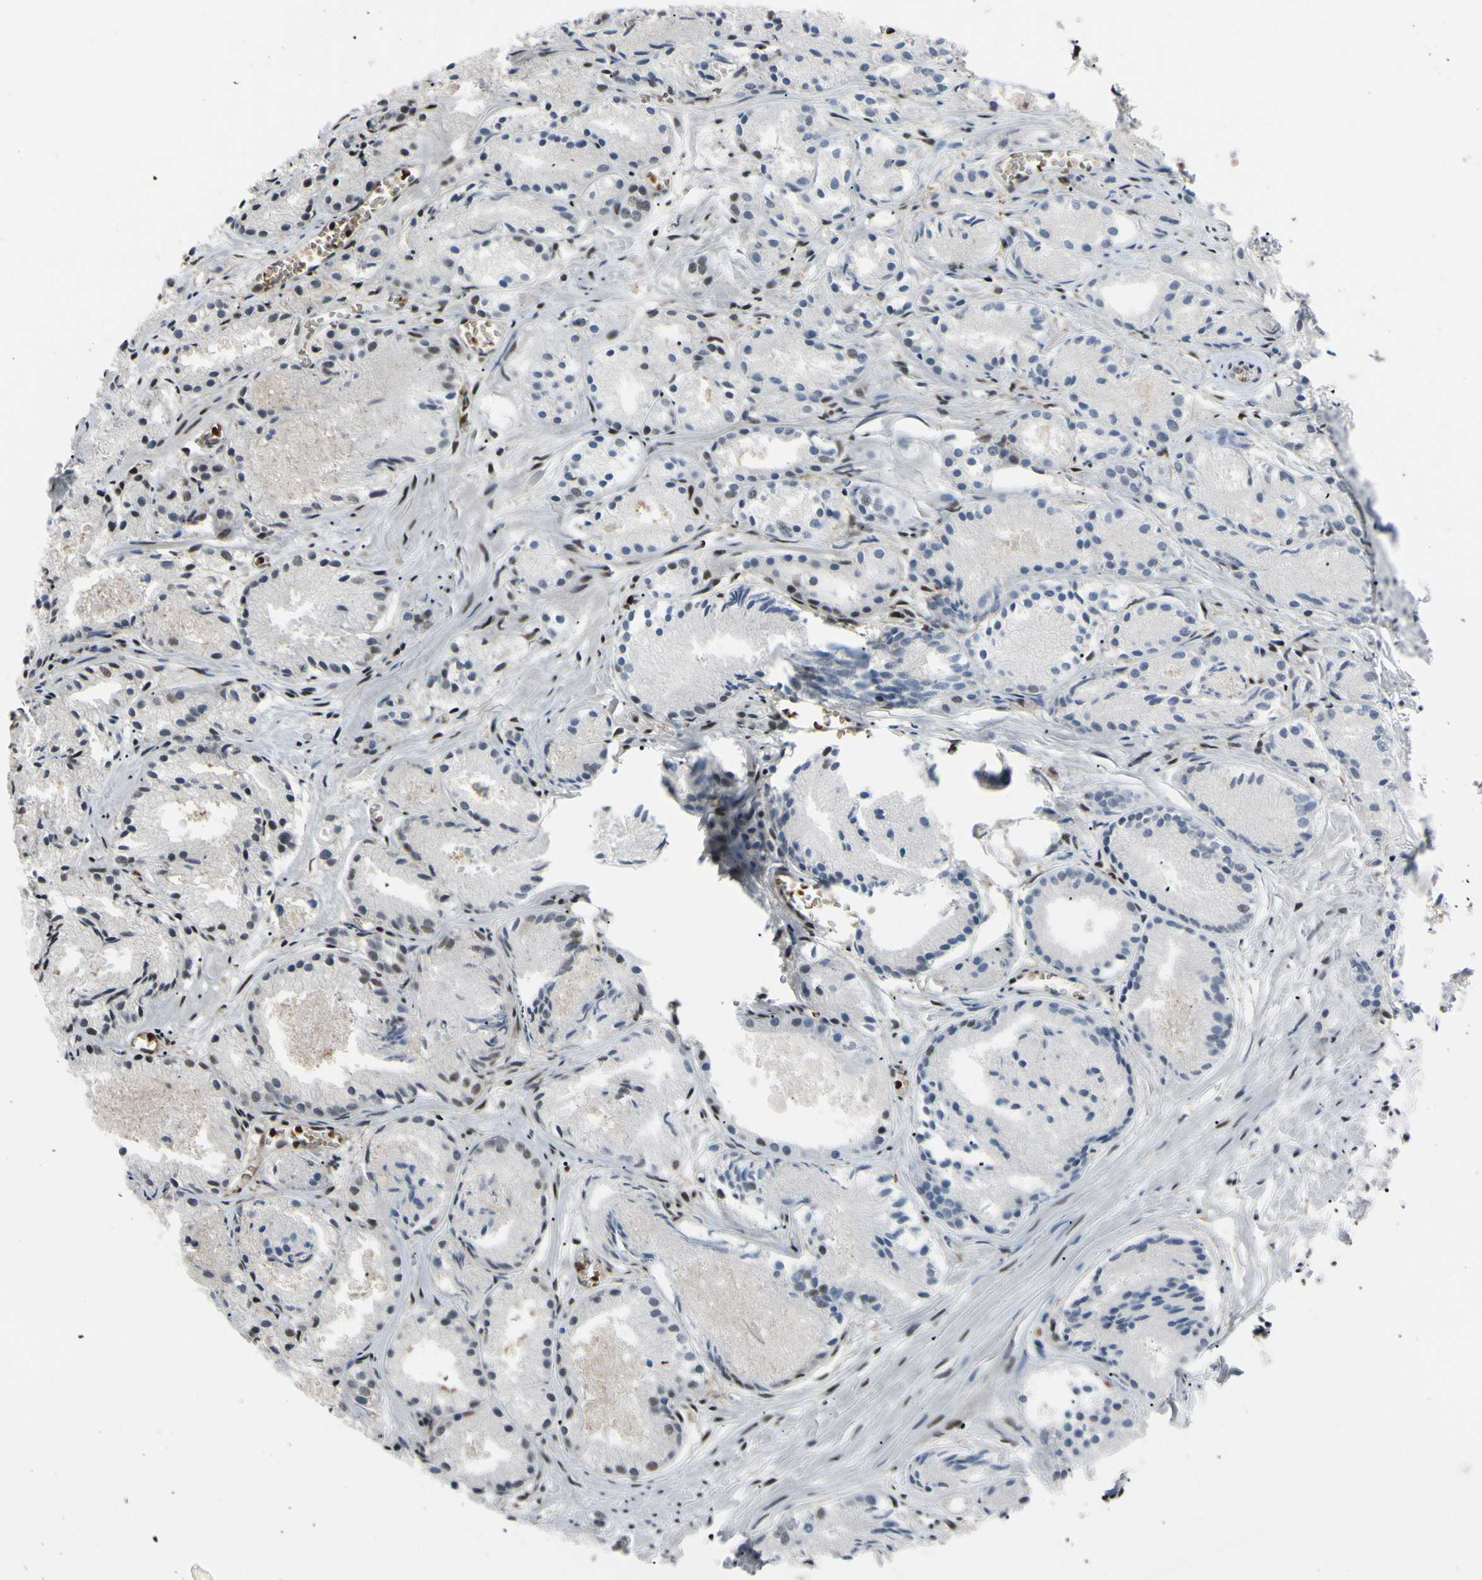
{"staining": {"intensity": "weak", "quantity": ">75%", "location": "nuclear"}, "tissue": "prostate cancer", "cell_type": "Tumor cells", "image_type": "cancer", "snomed": [{"axis": "morphology", "description": "Adenocarcinoma, Low grade"}, {"axis": "topography", "description": "Prostate"}], "caption": "Immunohistochemical staining of human prostate cancer demonstrates low levels of weak nuclear protein positivity in about >75% of tumor cells.", "gene": "THAP12", "patient": {"sex": "male", "age": 72}}